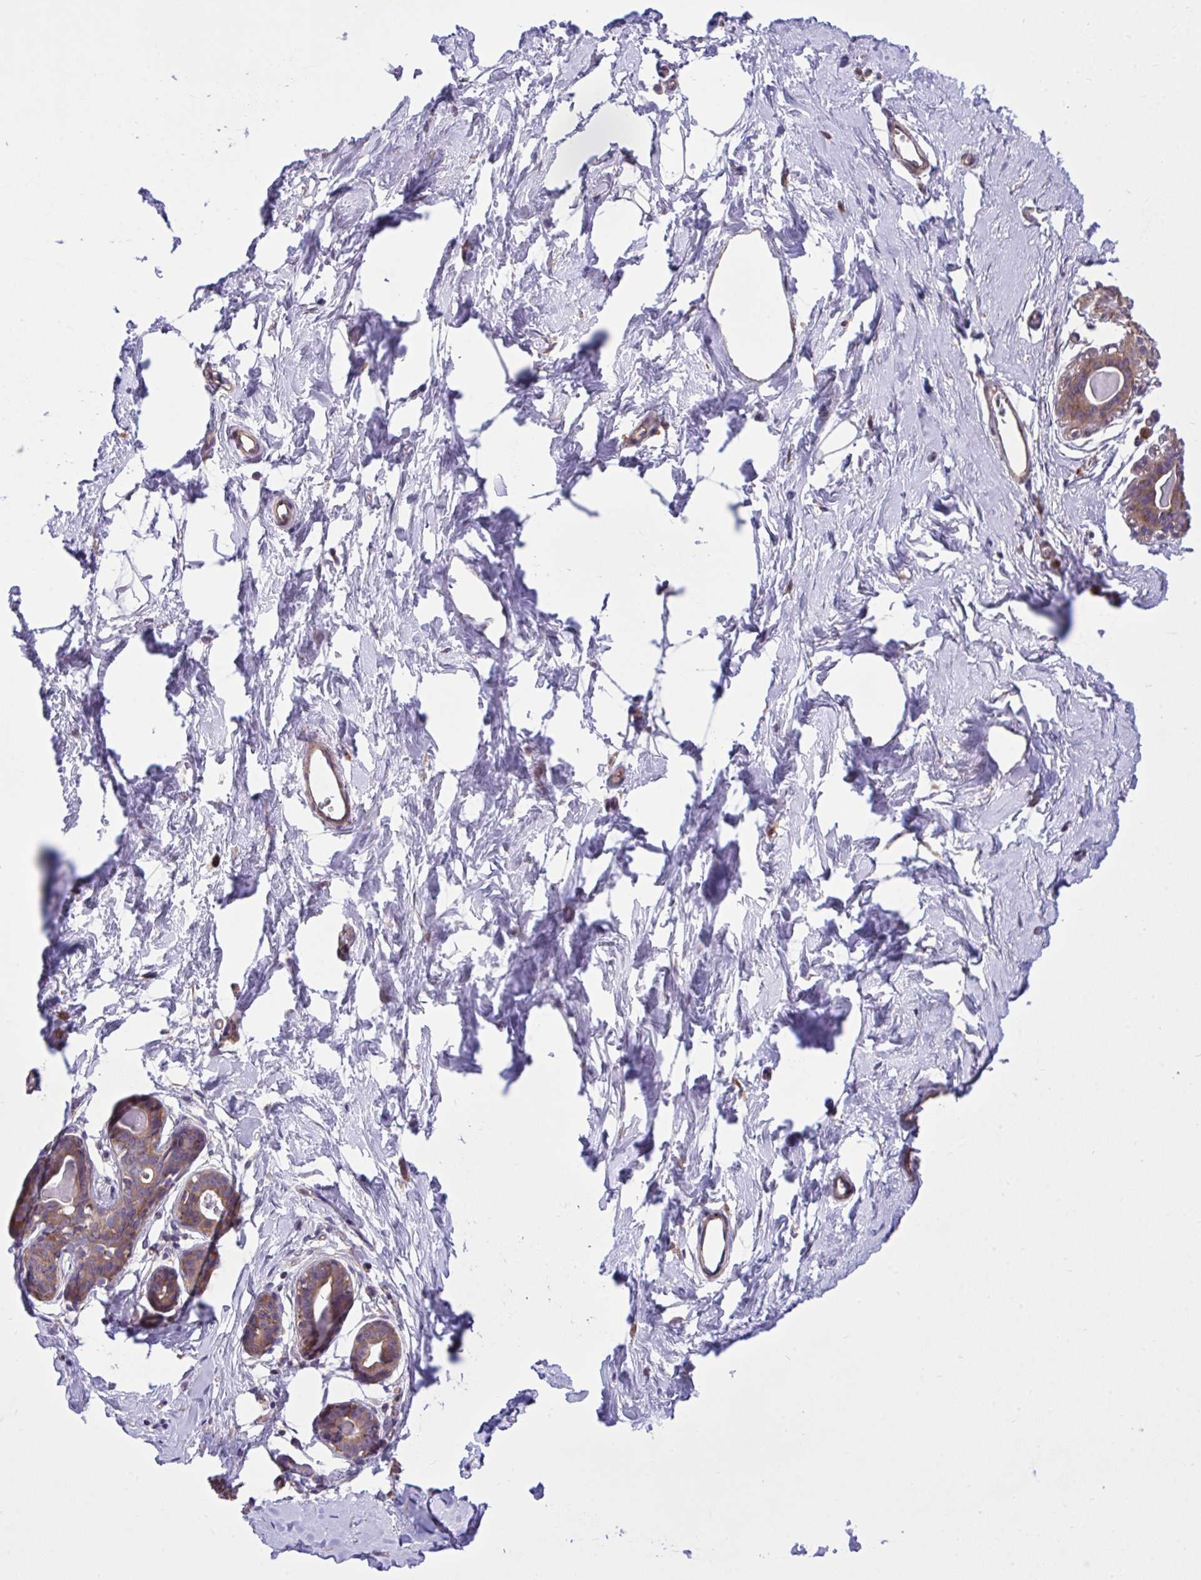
{"staining": {"intensity": "negative", "quantity": "none", "location": "none"}, "tissue": "breast", "cell_type": "Adipocytes", "image_type": "normal", "snomed": [{"axis": "morphology", "description": "Normal tissue, NOS"}, {"axis": "topography", "description": "Breast"}], "caption": "DAB (3,3'-diaminobenzidine) immunohistochemical staining of normal human breast demonstrates no significant staining in adipocytes.", "gene": "GRB14", "patient": {"sex": "female", "age": 45}}